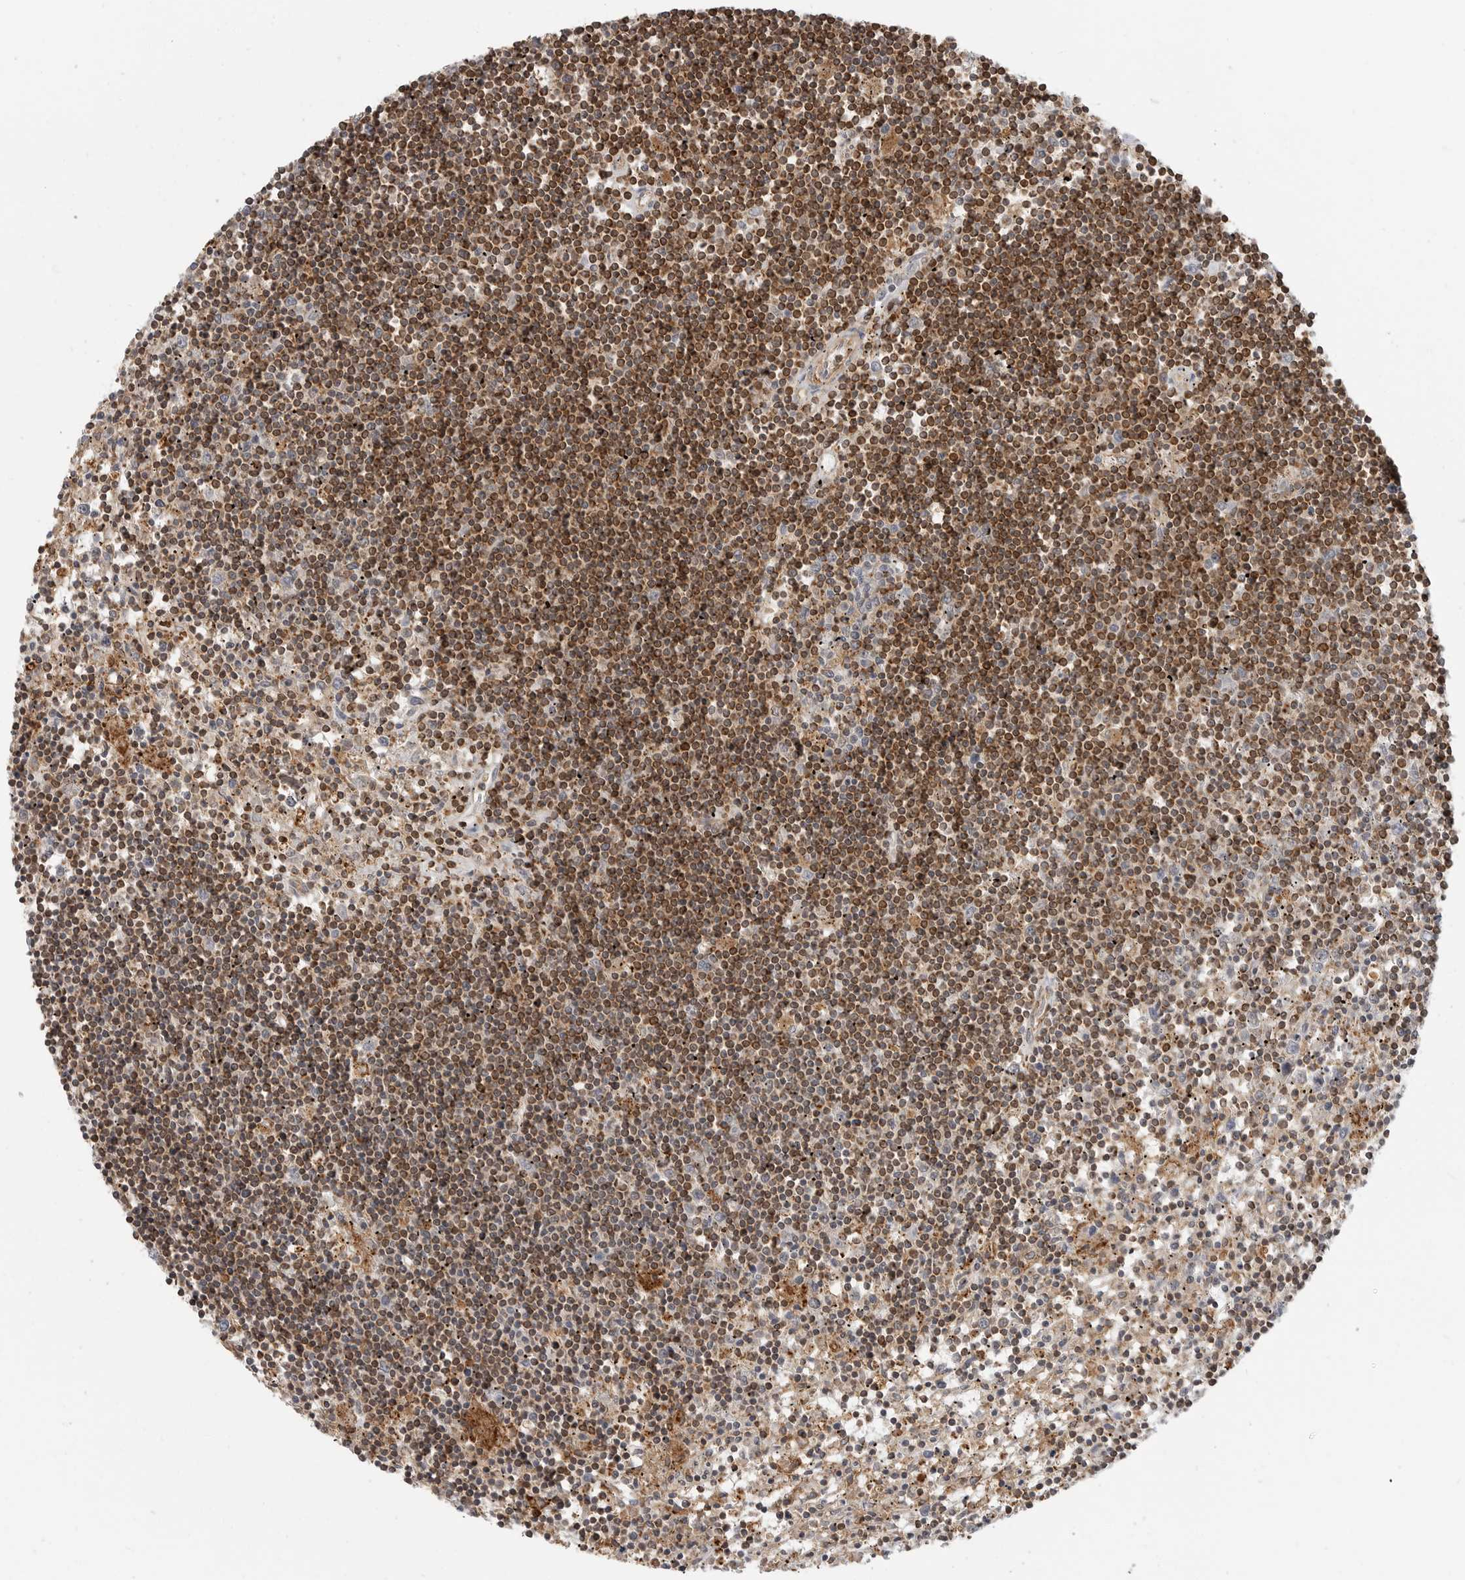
{"staining": {"intensity": "moderate", "quantity": "25%-75%", "location": "cytoplasmic/membranous,nuclear"}, "tissue": "lymphoma", "cell_type": "Tumor cells", "image_type": "cancer", "snomed": [{"axis": "morphology", "description": "Malignant lymphoma, non-Hodgkin's type, Low grade"}, {"axis": "topography", "description": "Spleen"}], "caption": "Immunohistochemistry (IHC) of human lymphoma displays medium levels of moderate cytoplasmic/membranous and nuclear positivity in about 25%-75% of tumor cells. The staining was performed using DAB (3,3'-diaminobenzidine) to visualize the protein expression in brown, while the nuclei were stained in blue with hematoxylin (Magnification: 20x).", "gene": "ANXA11", "patient": {"sex": "male", "age": 76}}